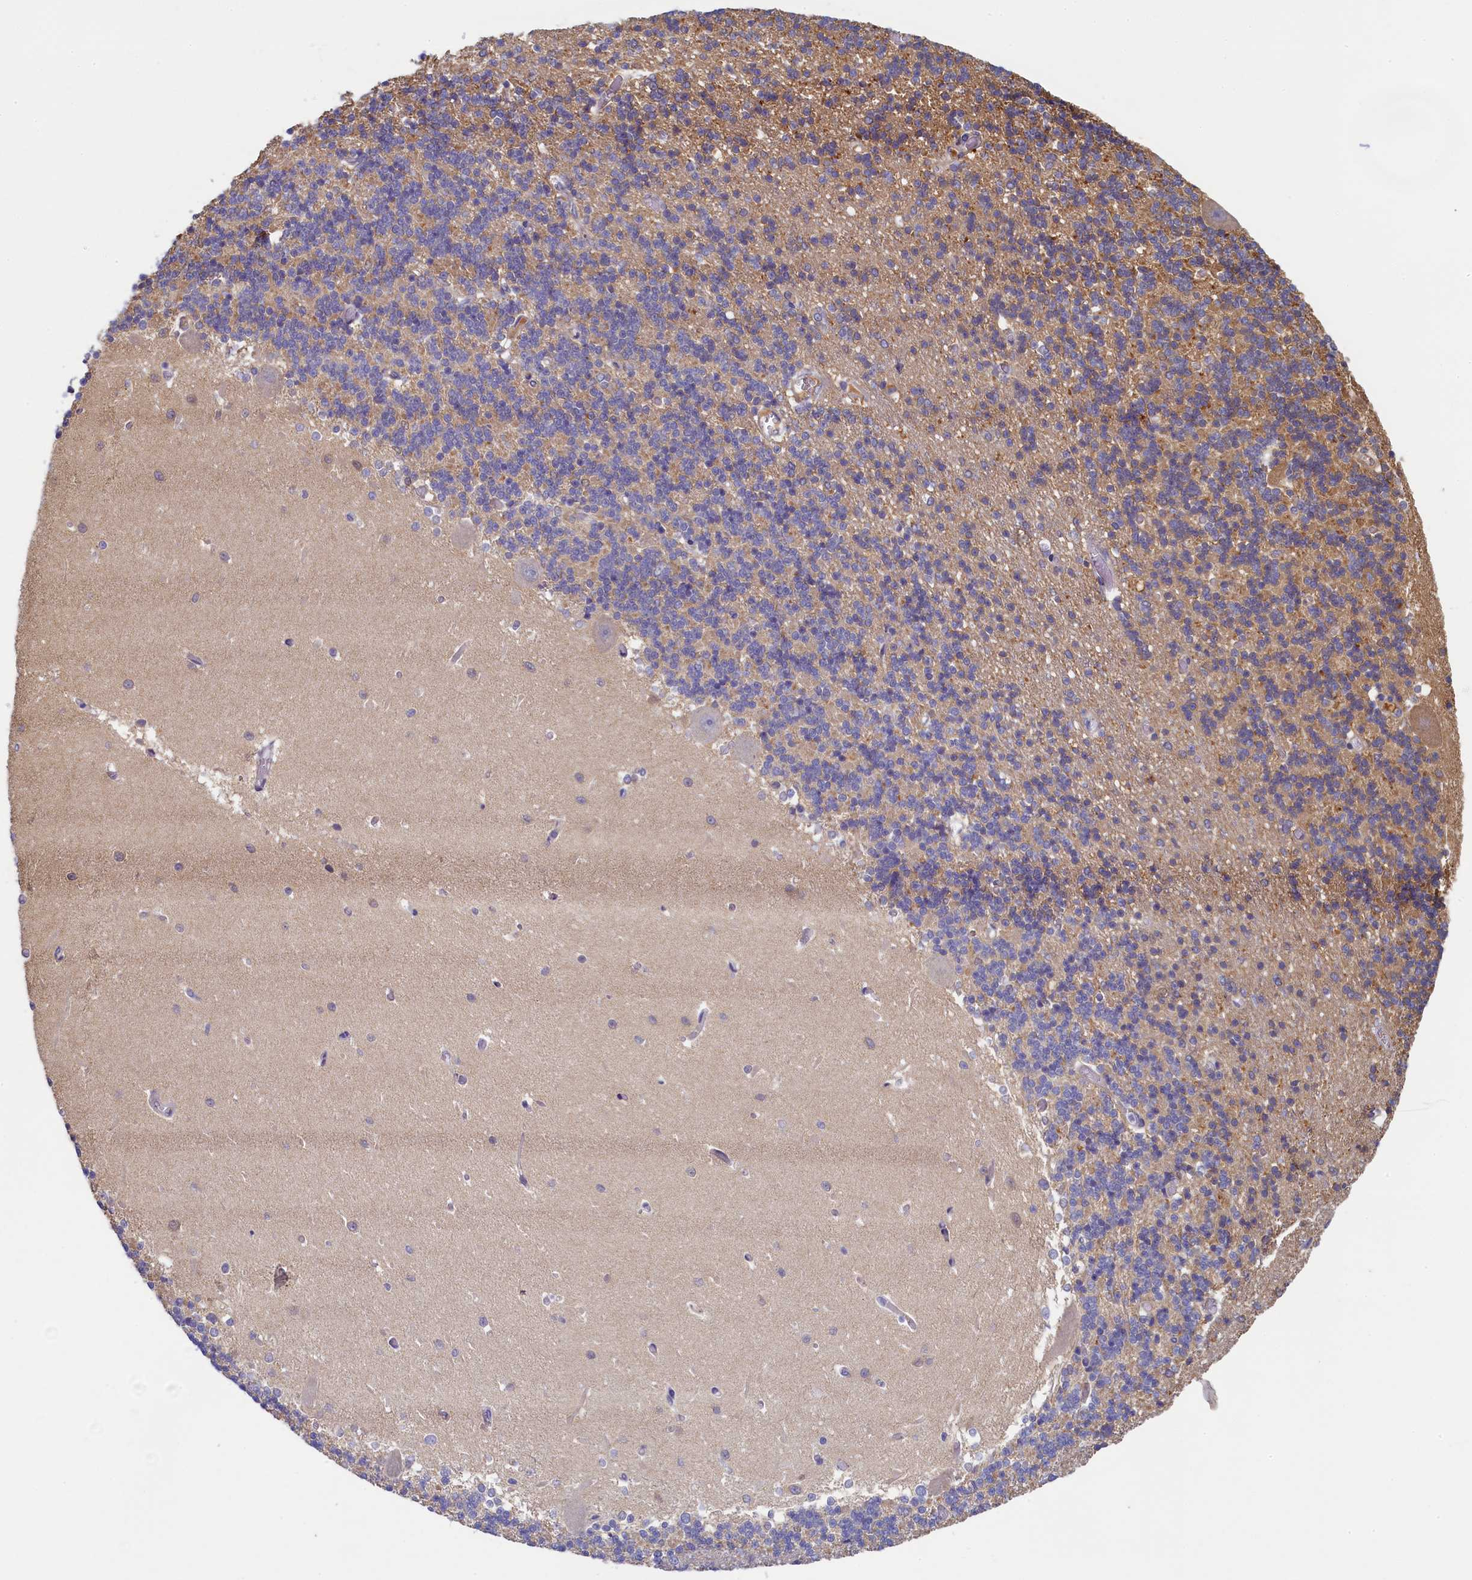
{"staining": {"intensity": "moderate", "quantity": "<25%", "location": "cytoplasmic/membranous"}, "tissue": "cerebellum", "cell_type": "Cells in granular layer", "image_type": "normal", "snomed": [{"axis": "morphology", "description": "Normal tissue, NOS"}, {"axis": "topography", "description": "Cerebellum"}], "caption": "Benign cerebellum exhibits moderate cytoplasmic/membranous expression in about <25% of cells in granular layer, visualized by immunohistochemistry. The protein of interest is stained brown, and the nuclei are stained in blue (DAB IHC with brightfield microscopy, high magnification).", "gene": "TIMM8B", "patient": {"sex": "male", "age": 37}}